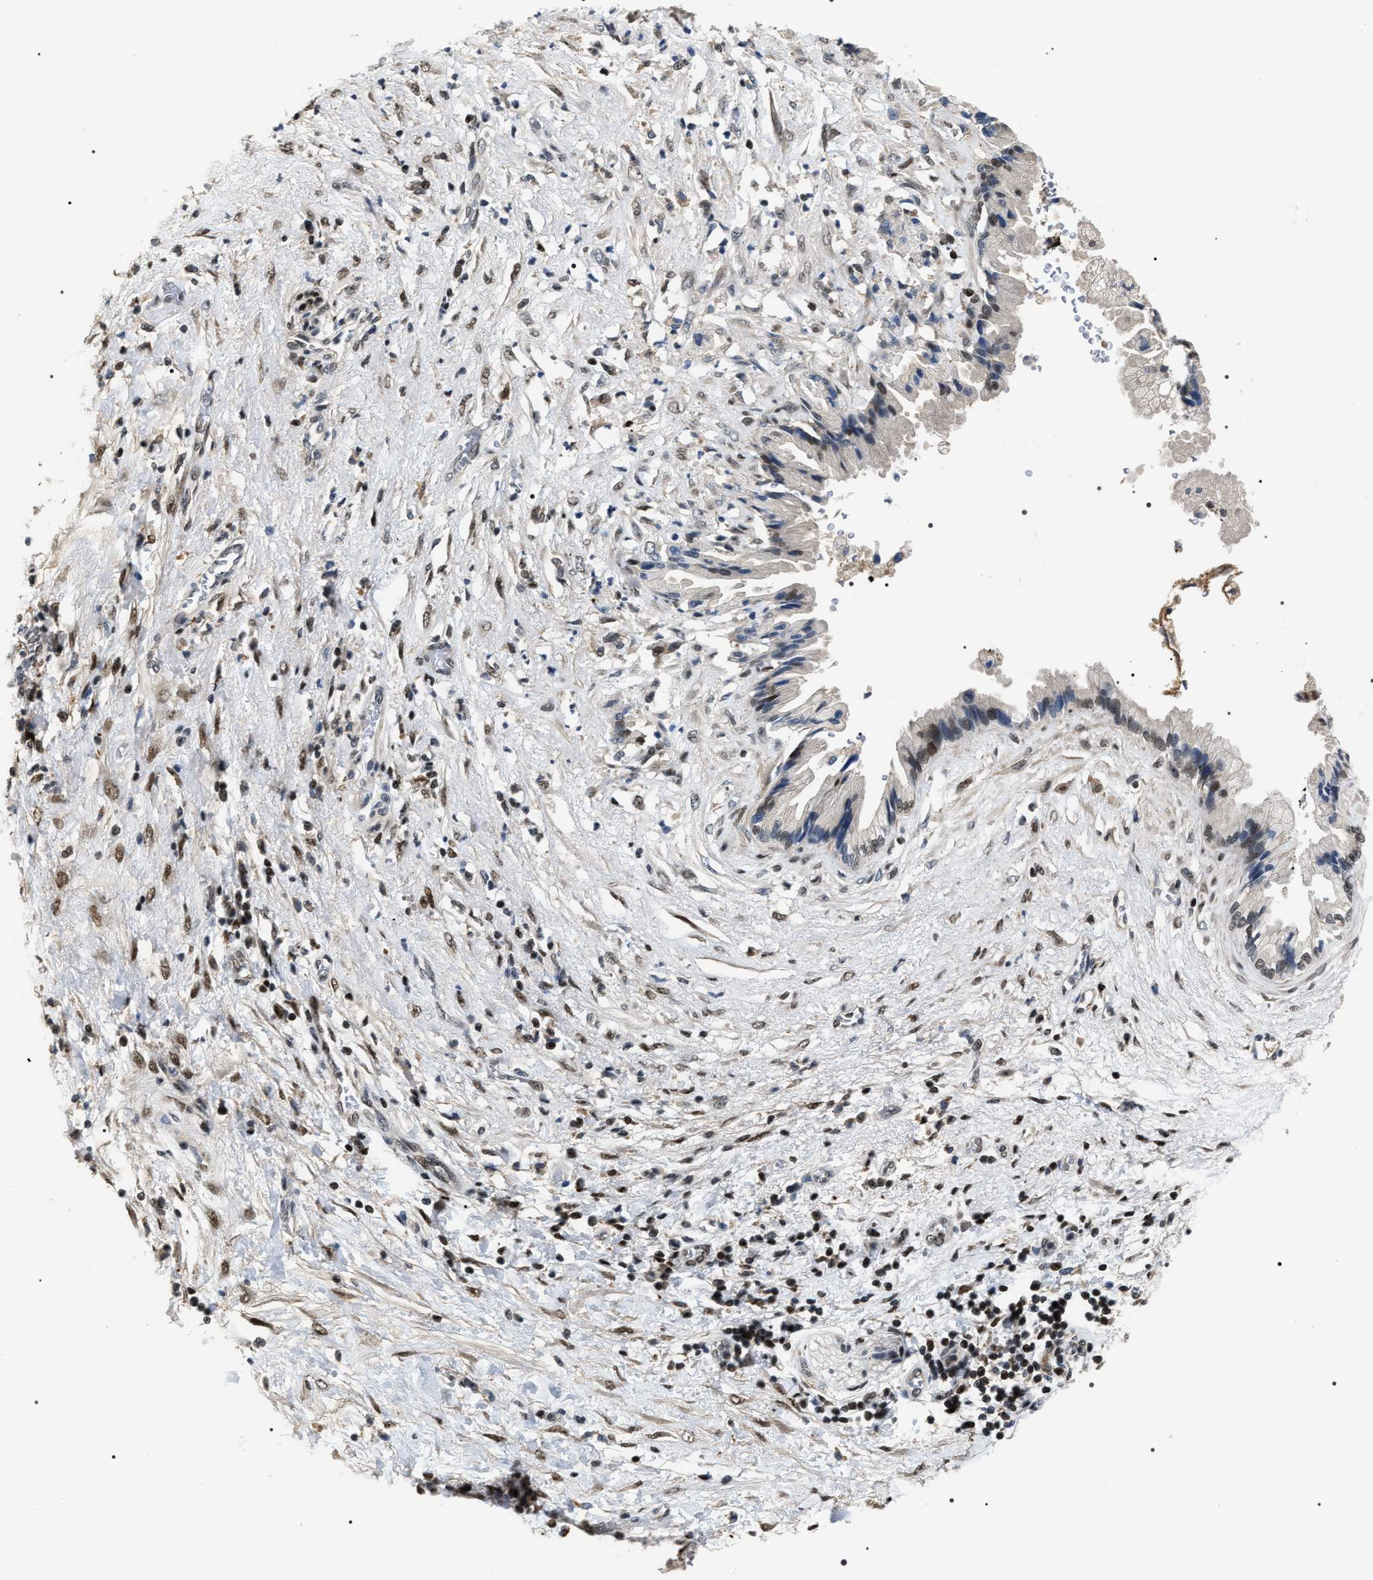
{"staining": {"intensity": "moderate", "quantity": "<25%", "location": "nuclear"}, "tissue": "pancreatic cancer", "cell_type": "Tumor cells", "image_type": "cancer", "snomed": [{"axis": "morphology", "description": "Normal tissue, NOS"}, {"axis": "morphology", "description": "Adenocarcinoma, NOS"}, {"axis": "topography", "description": "Pancreas"}, {"axis": "topography", "description": "Duodenum"}], "caption": "DAB (3,3'-diaminobenzidine) immunohistochemical staining of human pancreatic adenocarcinoma demonstrates moderate nuclear protein staining in approximately <25% of tumor cells.", "gene": "C7orf25", "patient": {"sex": "female", "age": 60}}